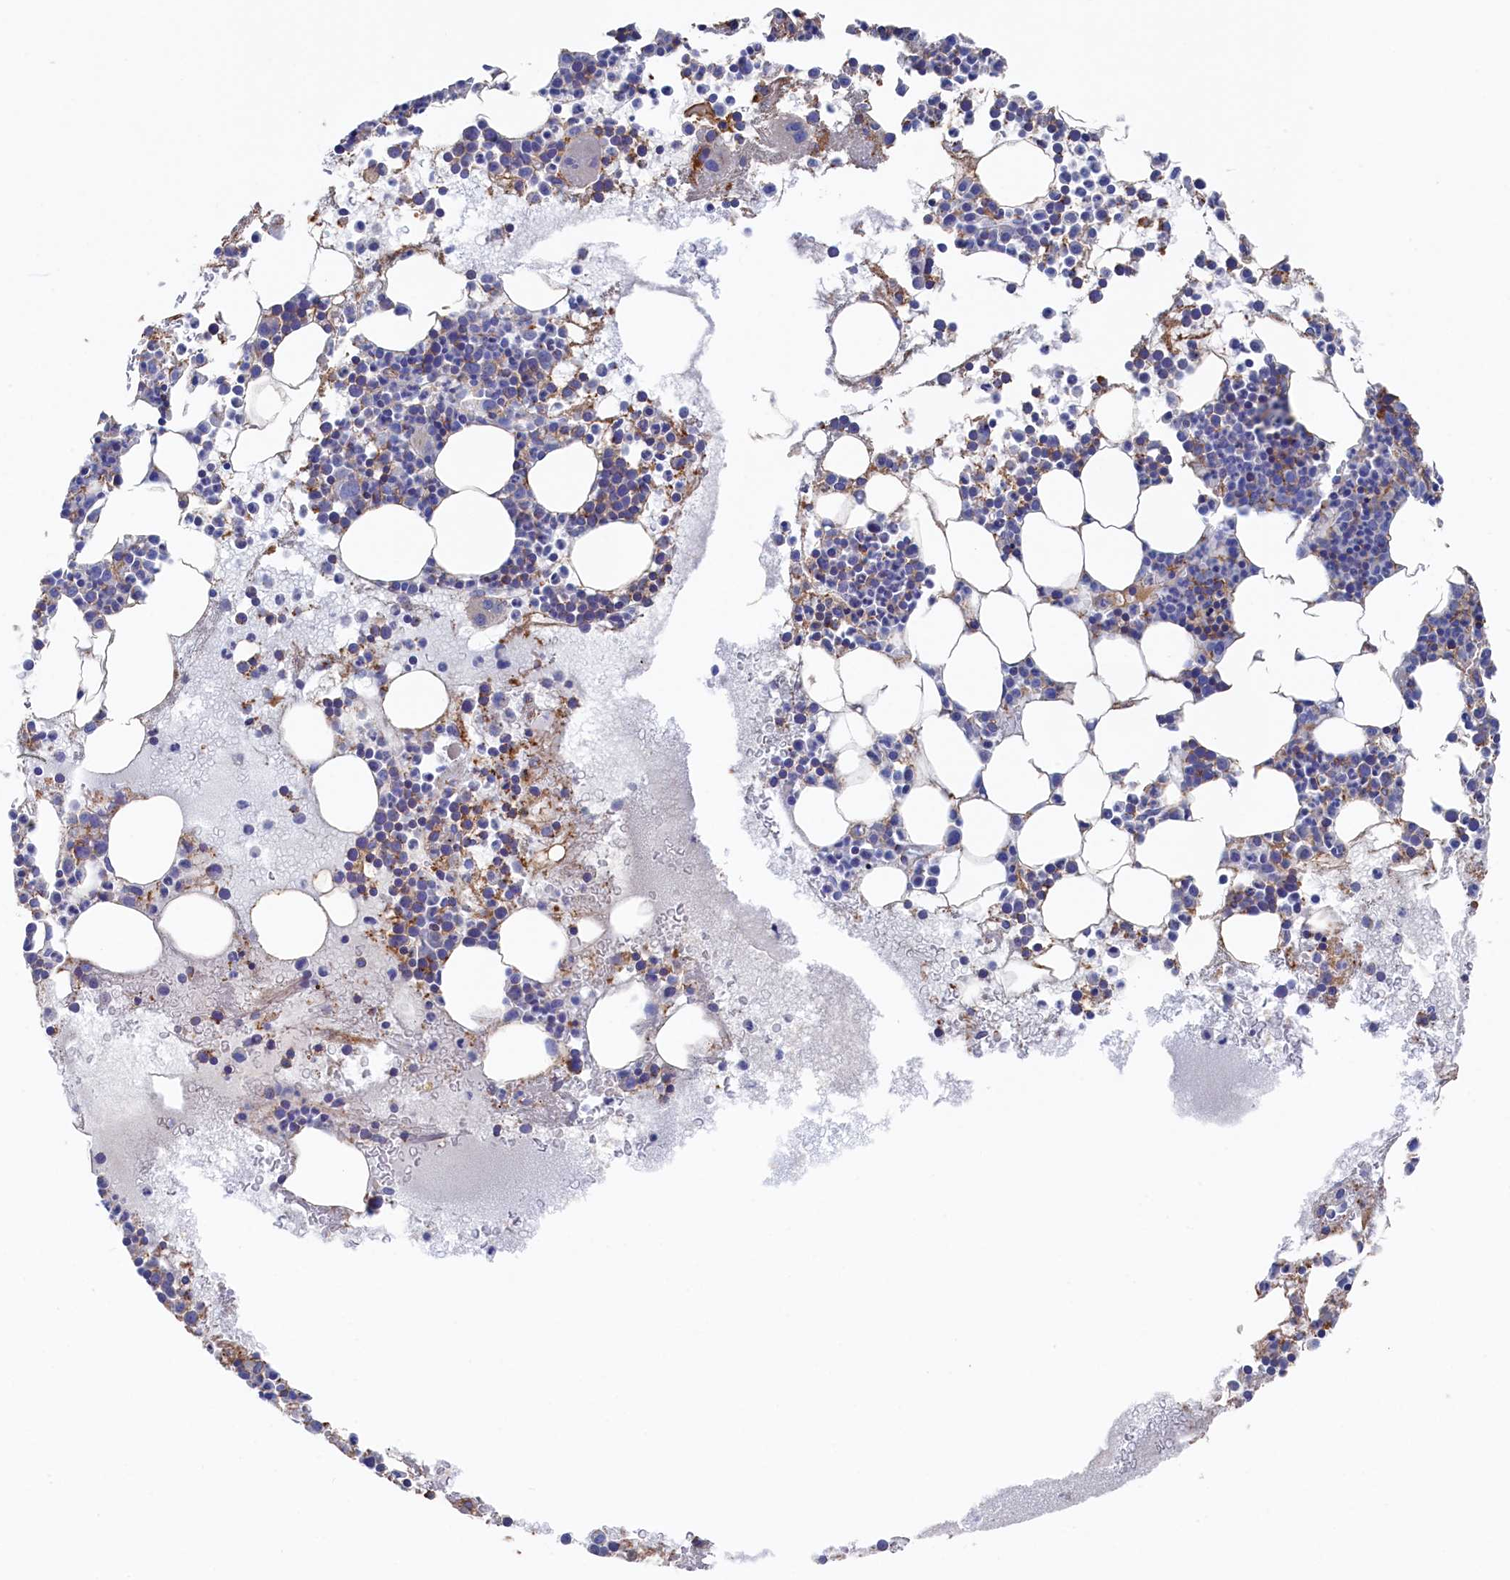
{"staining": {"intensity": "moderate", "quantity": "<25%", "location": "cytoplasmic/membranous"}, "tissue": "bone marrow", "cell_type": "Hematopoietic cells", "image_type": "normal", "snomed": [{"axis": "morphology", "description": "Normal tissue, NOS"}, {"axis": "topography", "description": "Bone marrow"}], "caption": "Moderate cytoplasmic/membranous protein expression is seen in about <25% of hematopoietic cells in bone marrow. (IHC, brightfield microscopy, high magnification).", "gene": "C12orf73", "patient": {"sex": "female", "age": 76}}